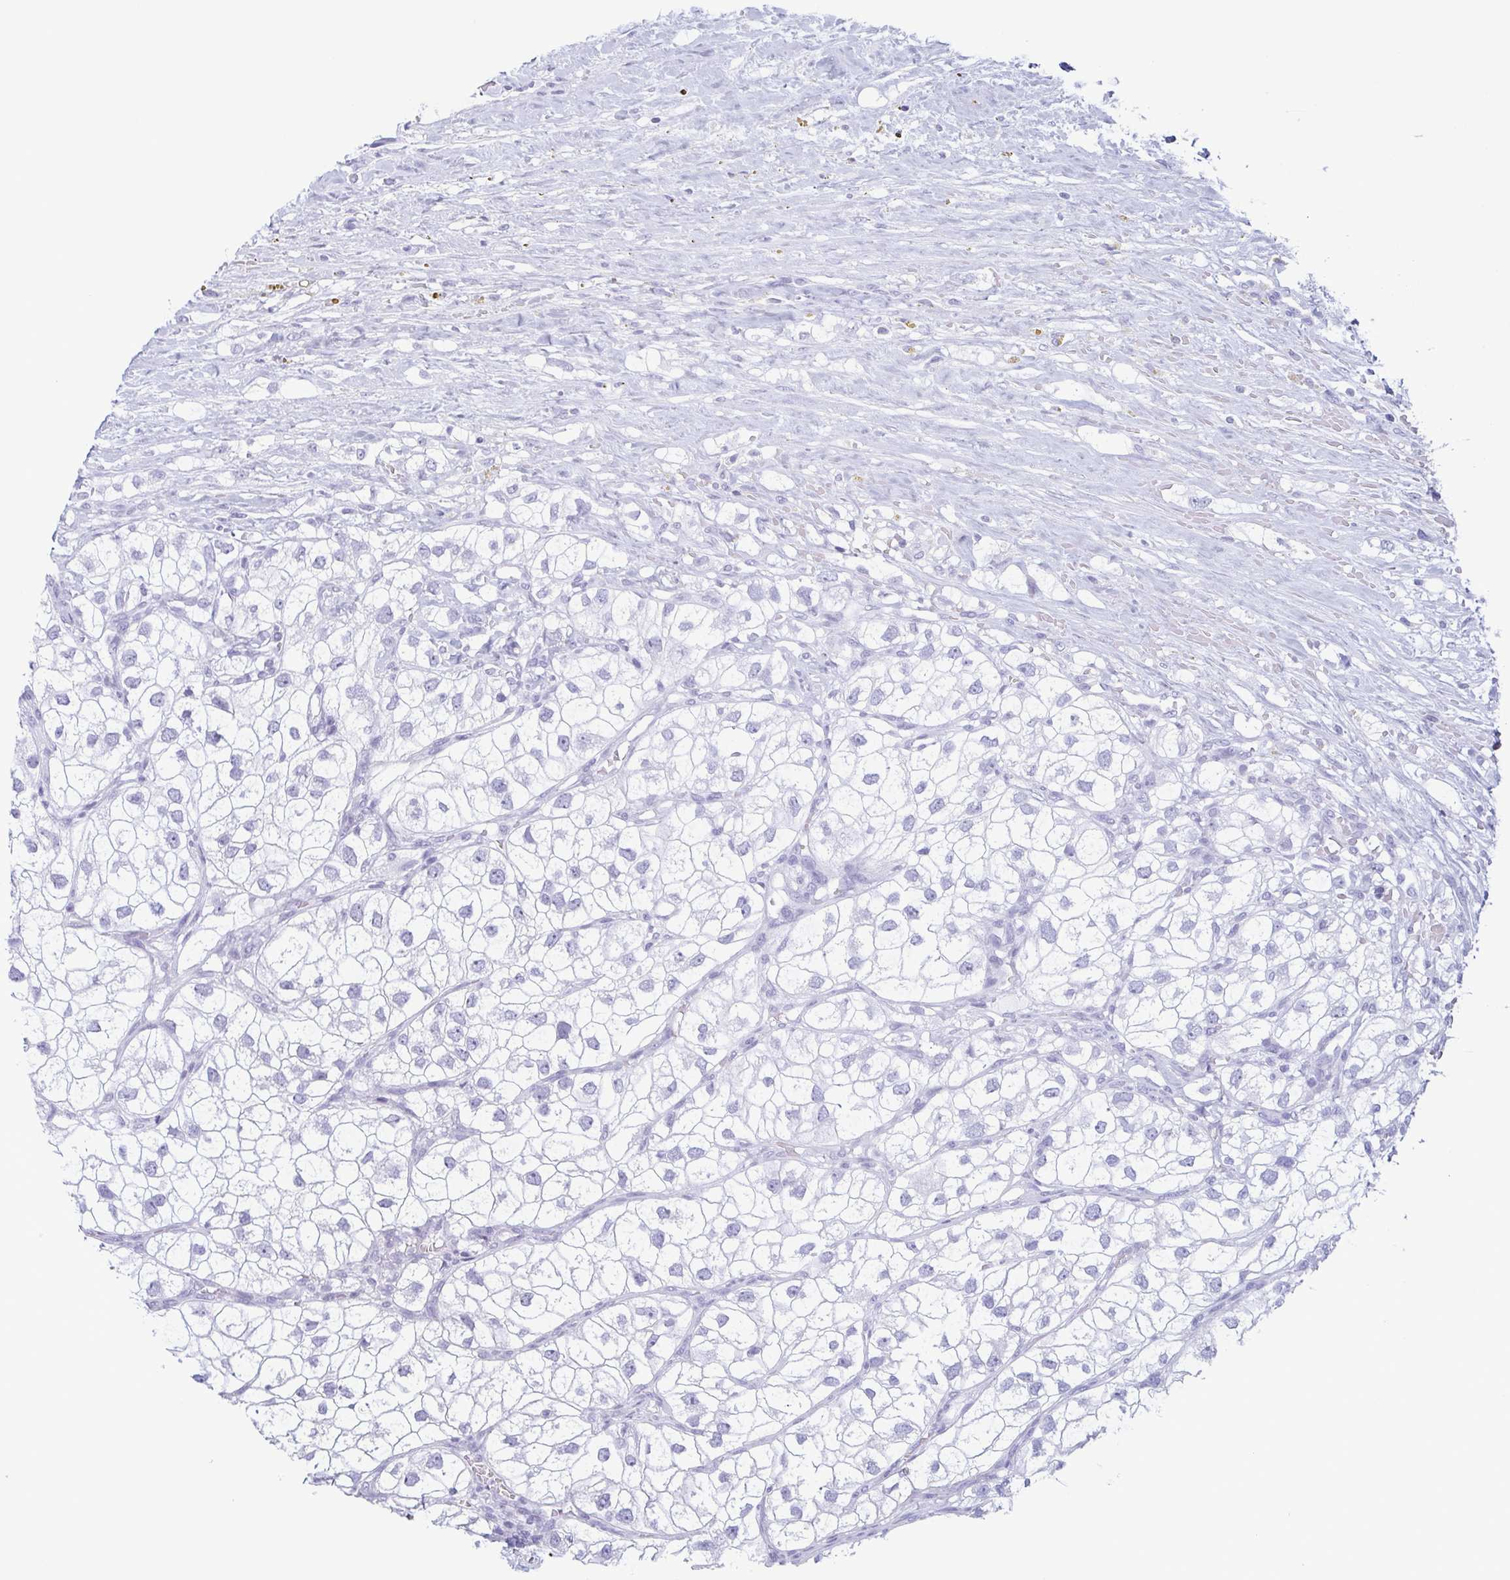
{"staining": {"intensity": "negative", "quantity": "none", "location": "none"}, "tissue": "renal cancer", "cell_type": "Tumor cells", "image_type": "cancer", "snomed": [{"axis": "morphology", "description": "Adenocarcinoma, NOS"}, {"axis": "topography", "description": "Kidney"}], "caption": "A micrograph of human renal adenocarcinoma is negative for staining in tumor cells.", "gene": "ECM1", "patient": {"sex": "male", "age": 59}}